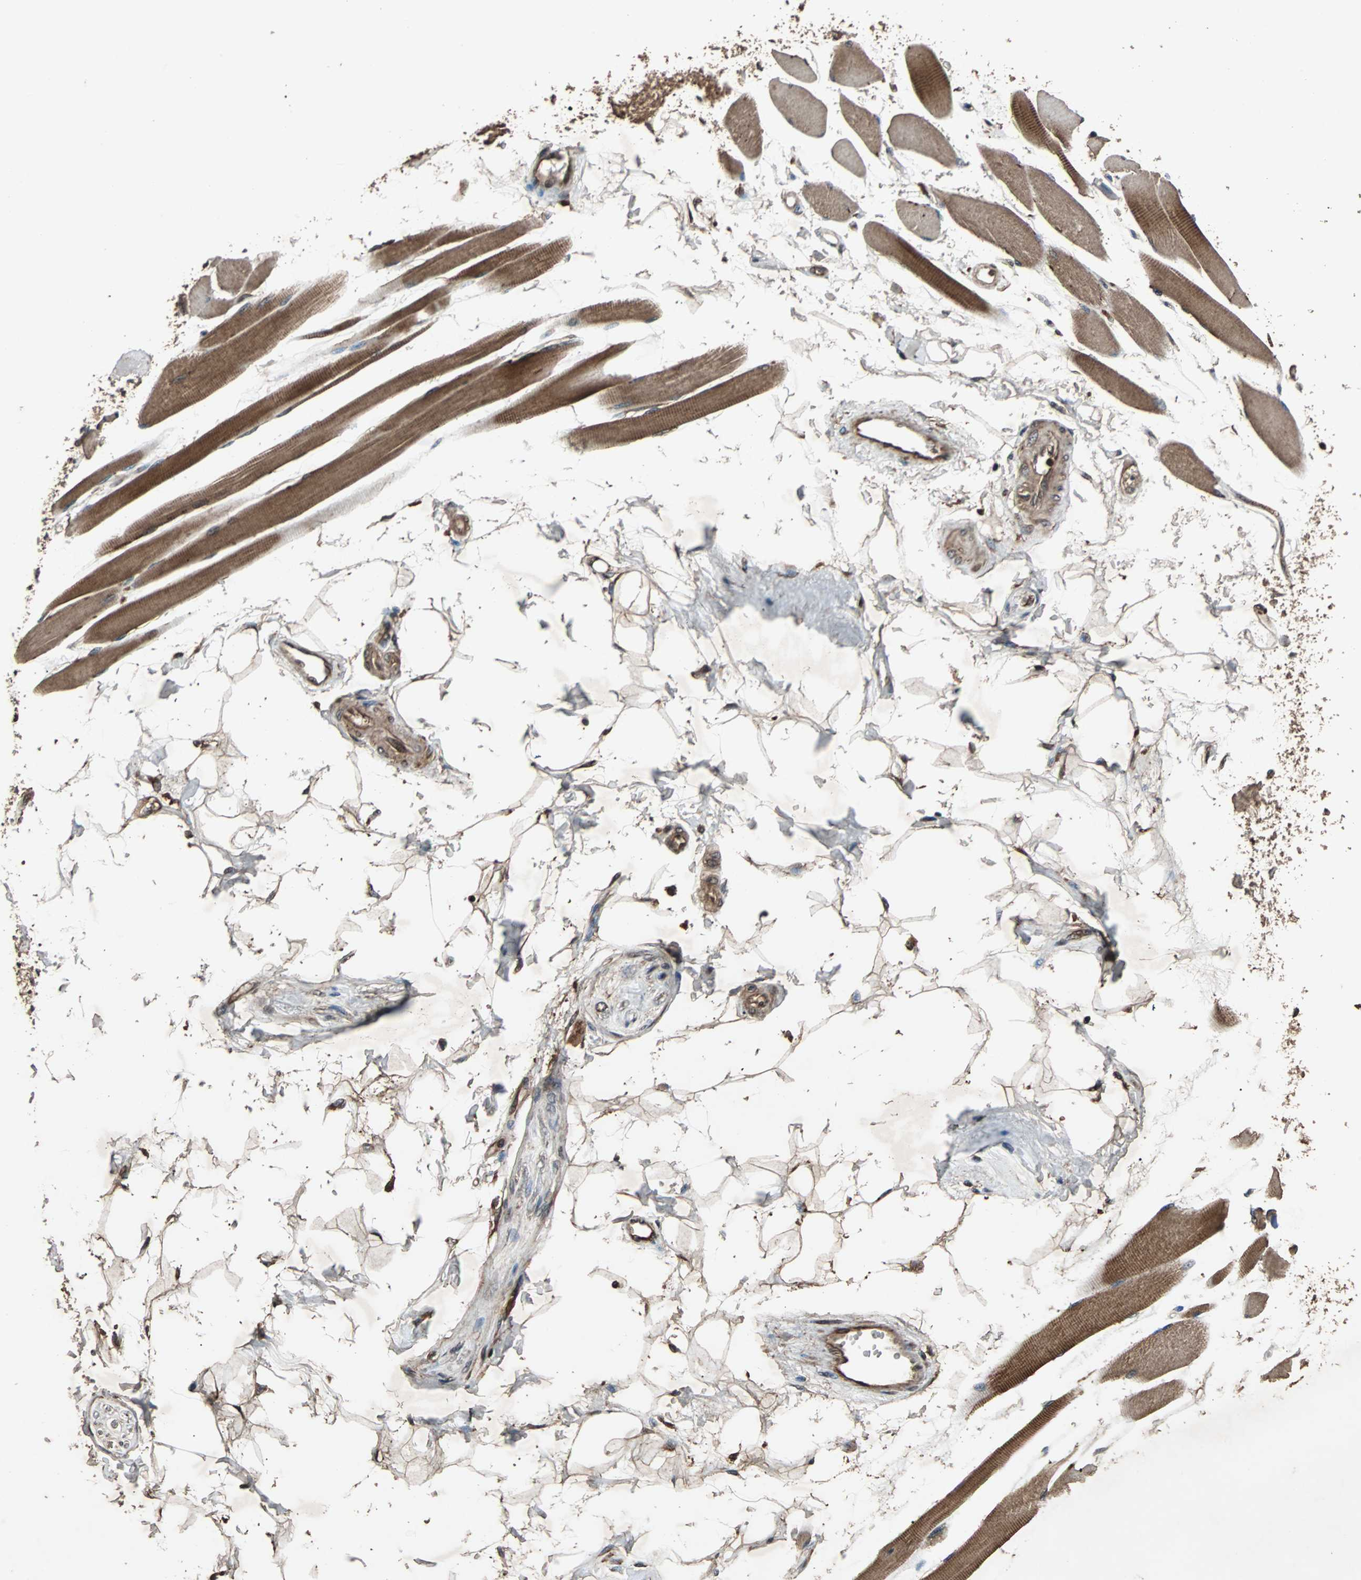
{"staining": {"intensity": "moderate", "quantity": ">75%", "location": "cytoplasmic/membranous"}, "tissue": "skeletal muscle", "cell_type": "Myocytes", "image_type": "normal", "snomed": [{"axis": "morphology", "description": "Normal tissue, NOS"}, {"axis": "topography", "description": "Skeletal muscle"}, {"axis": "topography", "description": "Peripheral nerve tissue"}], "caption": "Immunohistochemical staining of unremarkable human skeletal muscle demonstrates medium levels of moderate cytoplasmic/membranous expression in approximately >75% of myocytes. (DAB IHC, brown staining for protein, blue staining for nuclei).", "gene": "LAMTOR5", "patient": {"sex": "female", "age": 84}}